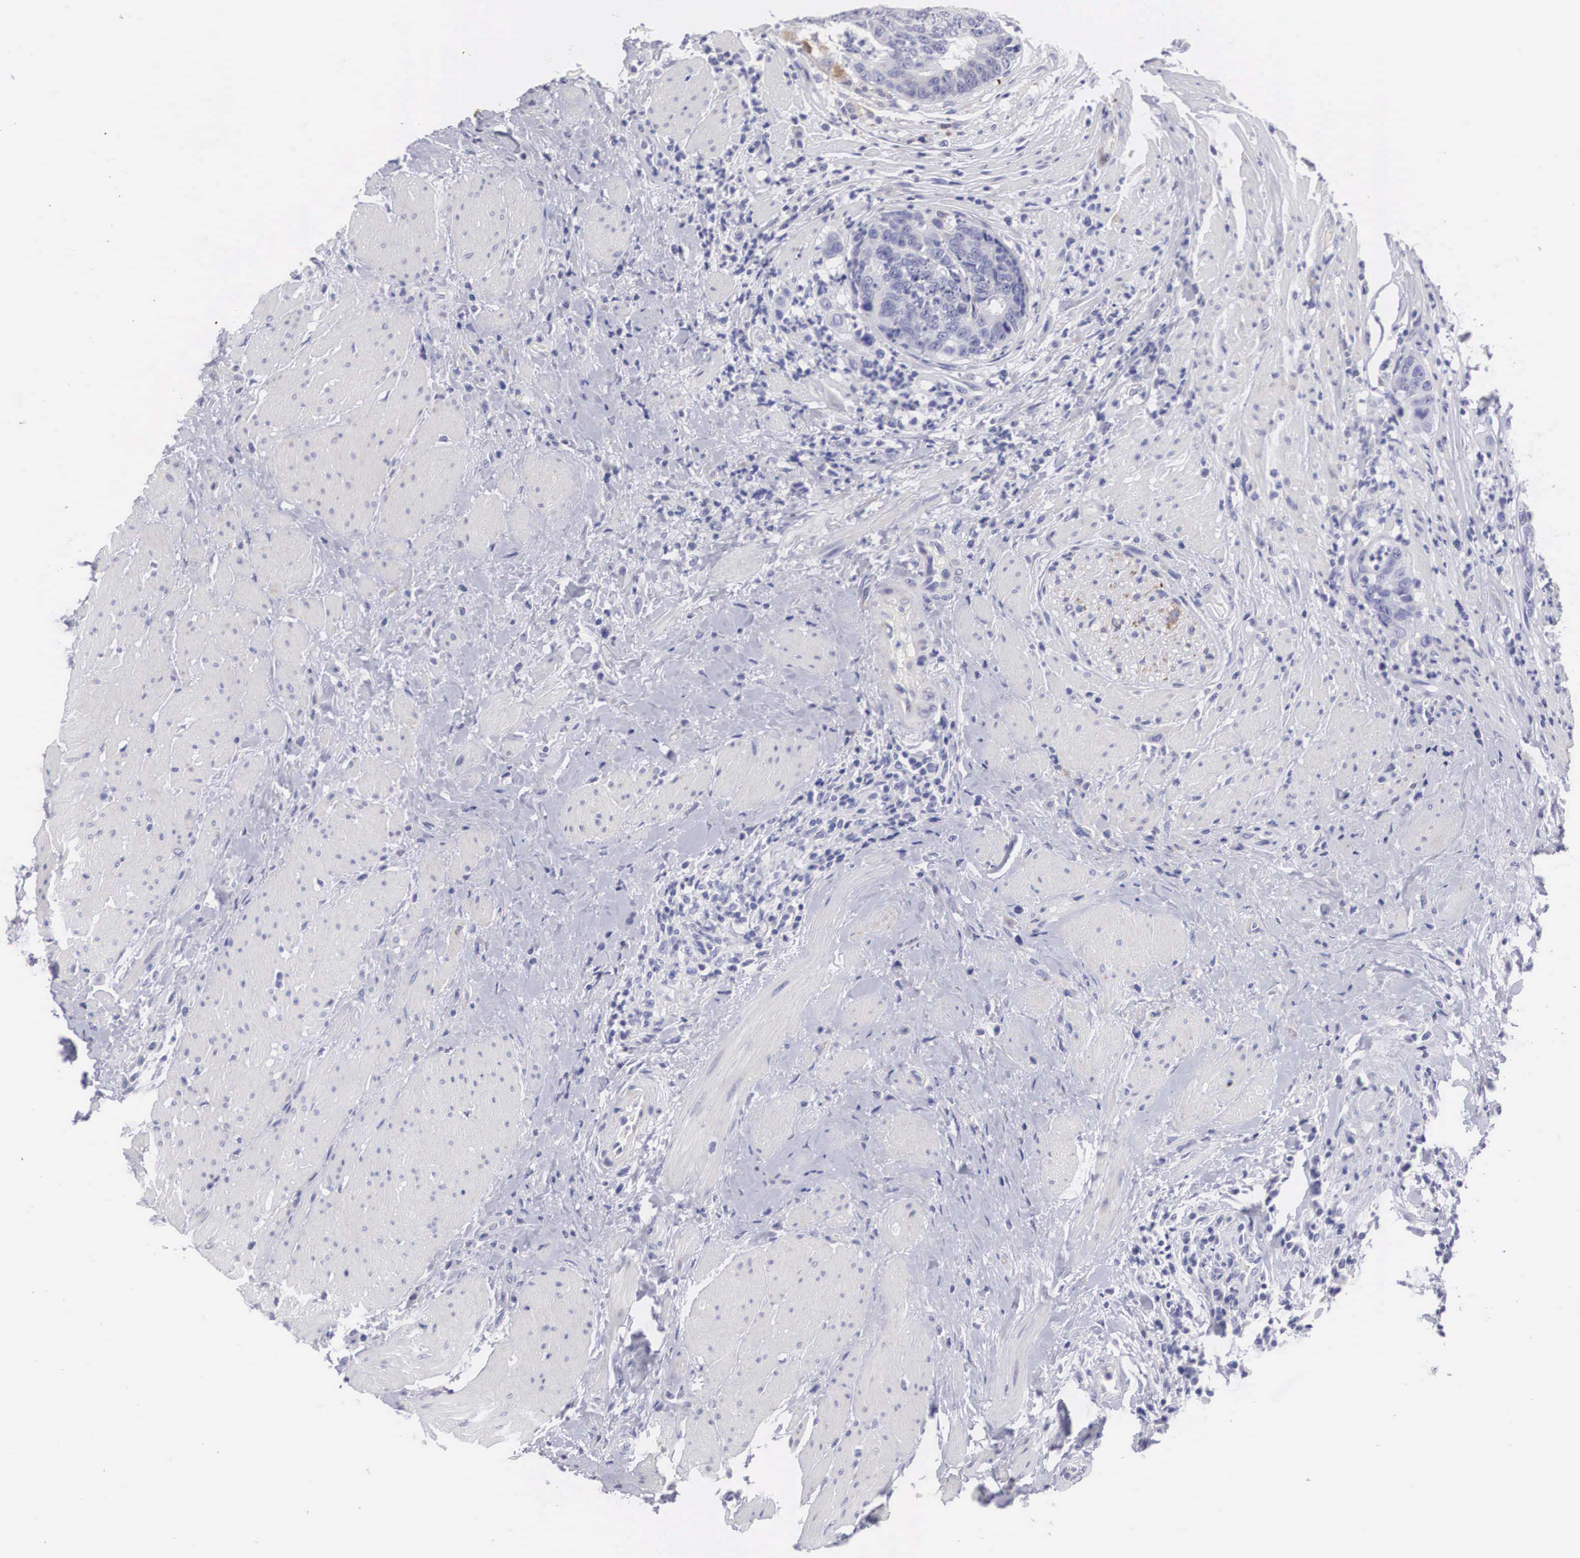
{"staining": {"intensity": "negative", "quantity": "none", "location": "none"}, "tissue": "colorectal cancer", "cell_type": "Tumor cells", "image_type": "cancer", "snomed": [{"axis": "morphology", "description": "Adenocarcinoma, NOS"}, {"axis": "topography", "description": "Rectum"}], "caption": "There is no significant expression in tumor cells of colorectal cancer.", "gene": "ARMCX3", "patient": {"sex": "female", "age": 65}}